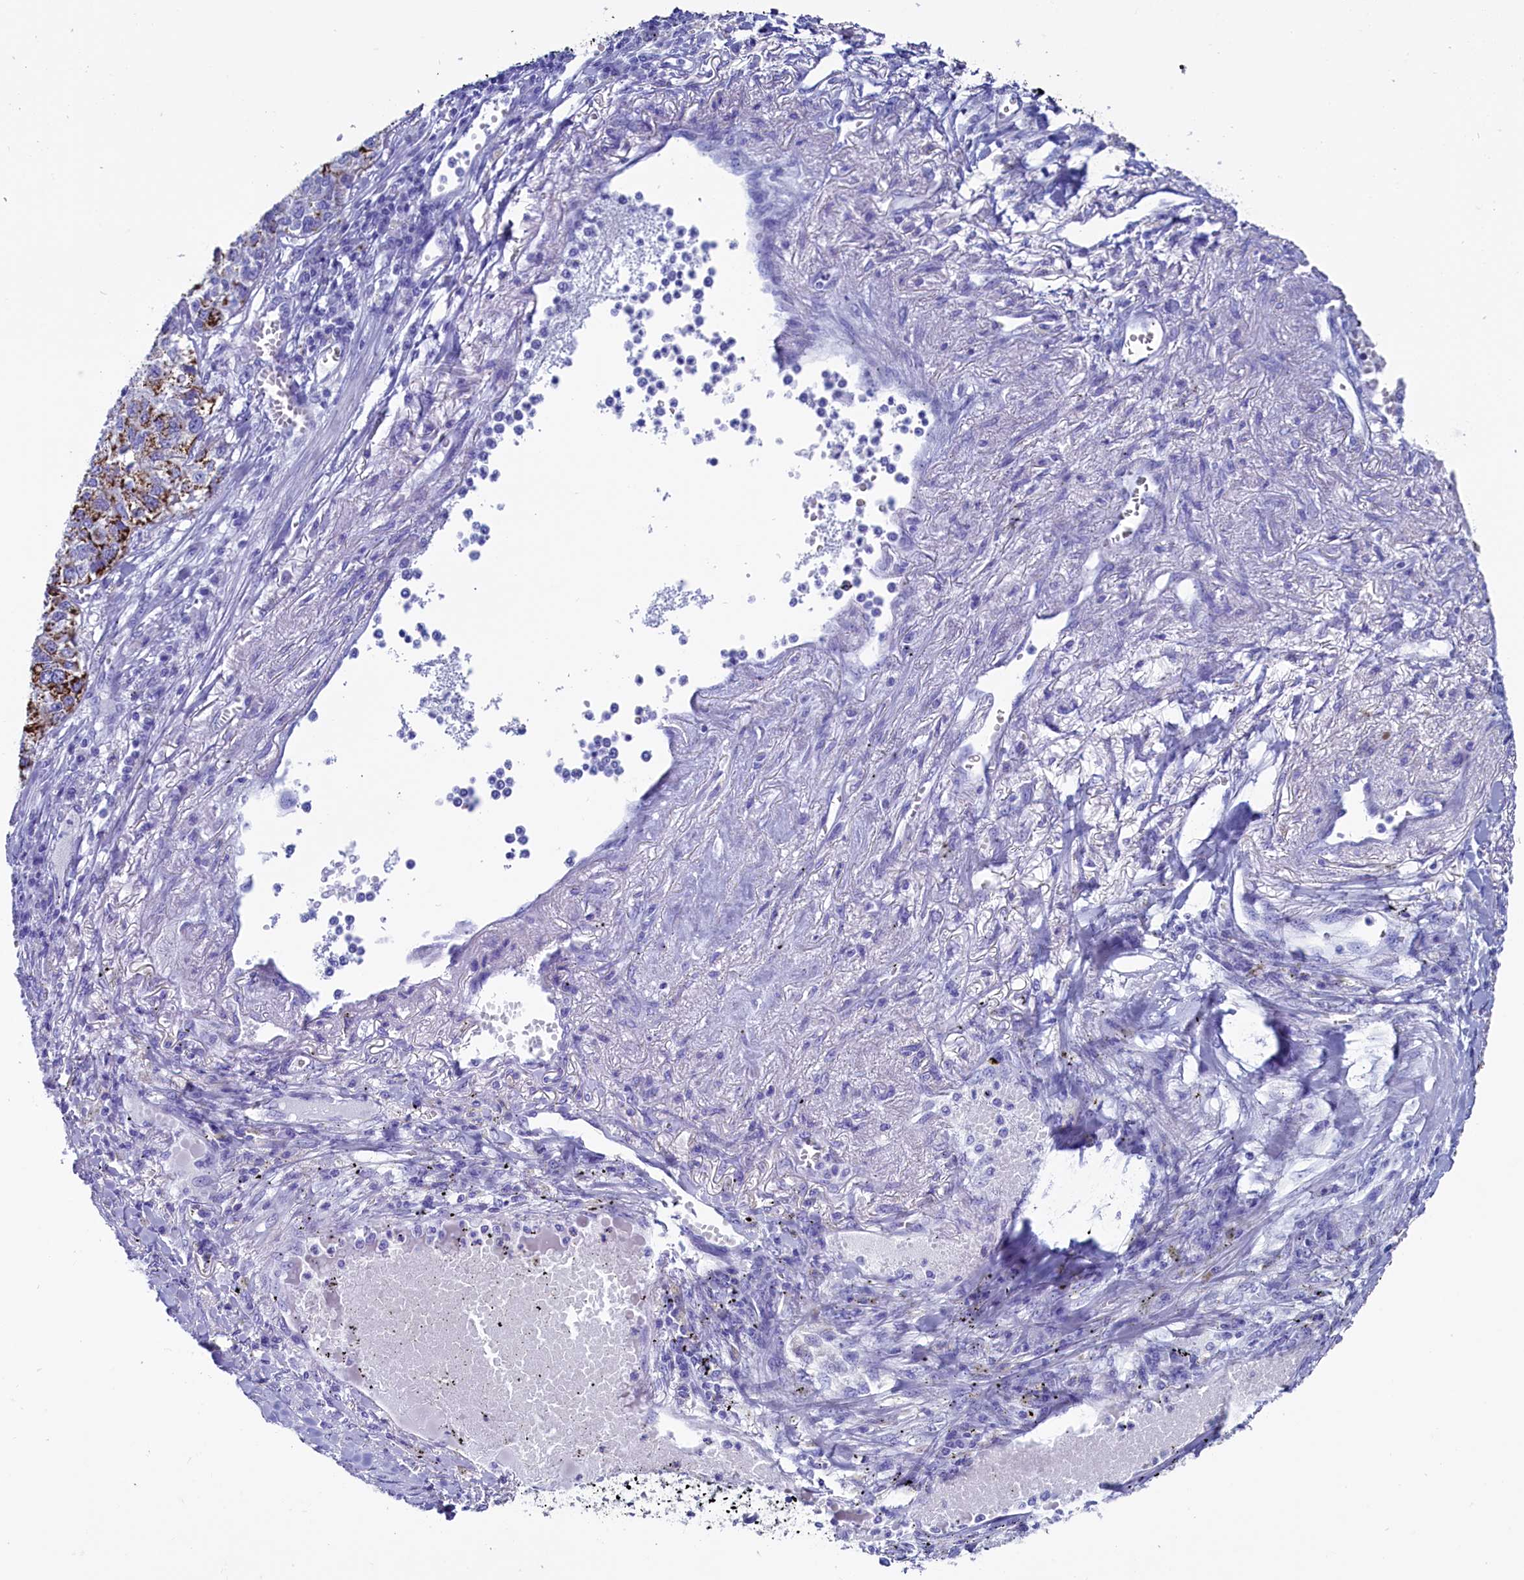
{"staining": {"intensity": "strong", "quantity": "<25%", "location": "cytoplasmic/membranous"}, "tissue": "lung cancer", "cell_type": "Tumor cells", "image_type": "cancer", "snomed": [{"axis": "morphology", "description": "Adenocarcinoma, NOS"}, {"axis": "topography", "description": "Lung"}], "caption": "The photomicrograph demonstrates a brown stain indicating the presence of a protein in the cytoplasmic/membranous of tumor cells in lung cancer (adenocarcinoma).", "gene": "ANKRD29", "patient": {"sex": "male", "age": 49}}